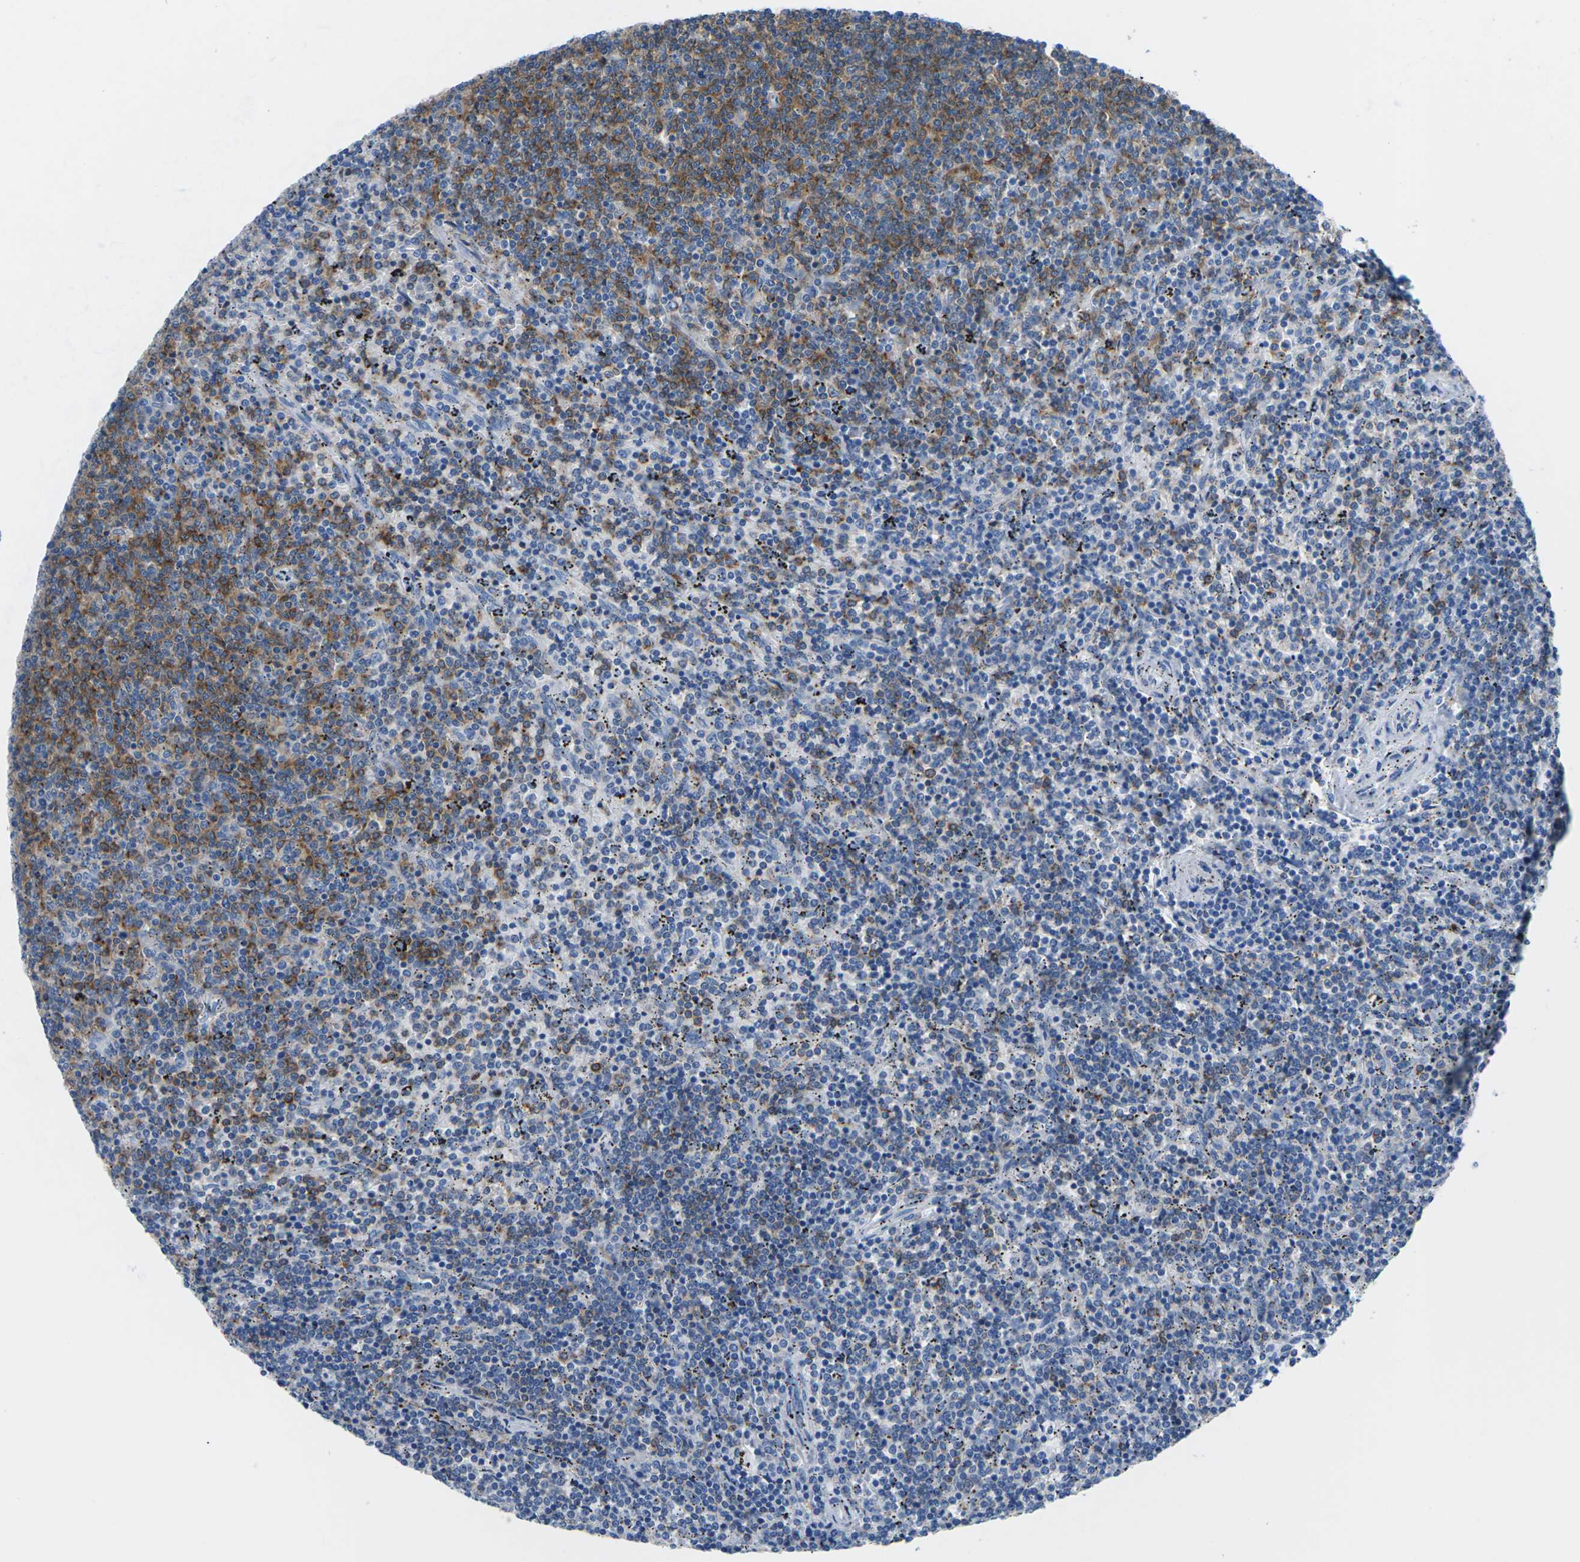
{"staining": {"intensity": "moderate", "quantity": "25%-75%", "location": "cytoplasmic/membranous"}, "tissue": "lymphoma", "cell_type": "Tumor cells", "image_type": "cancer", "snomed": [{"axis": "morphology", "description": "Malignant lymphoma, non-Hodgkin's type, Low grade"}, {"axis": "topography", "description": "Spleen"}], "caption": "About 25%-75% of tumor cells in low-grade malignant lymphoma, non-Hodgkin's type exhibit moderate cytoplasmic/membranous protein expression as visualized by brown immunohistochemical staining.", "gene": "SYNGR2", "patient": {"sex": "female", "age": 50}}